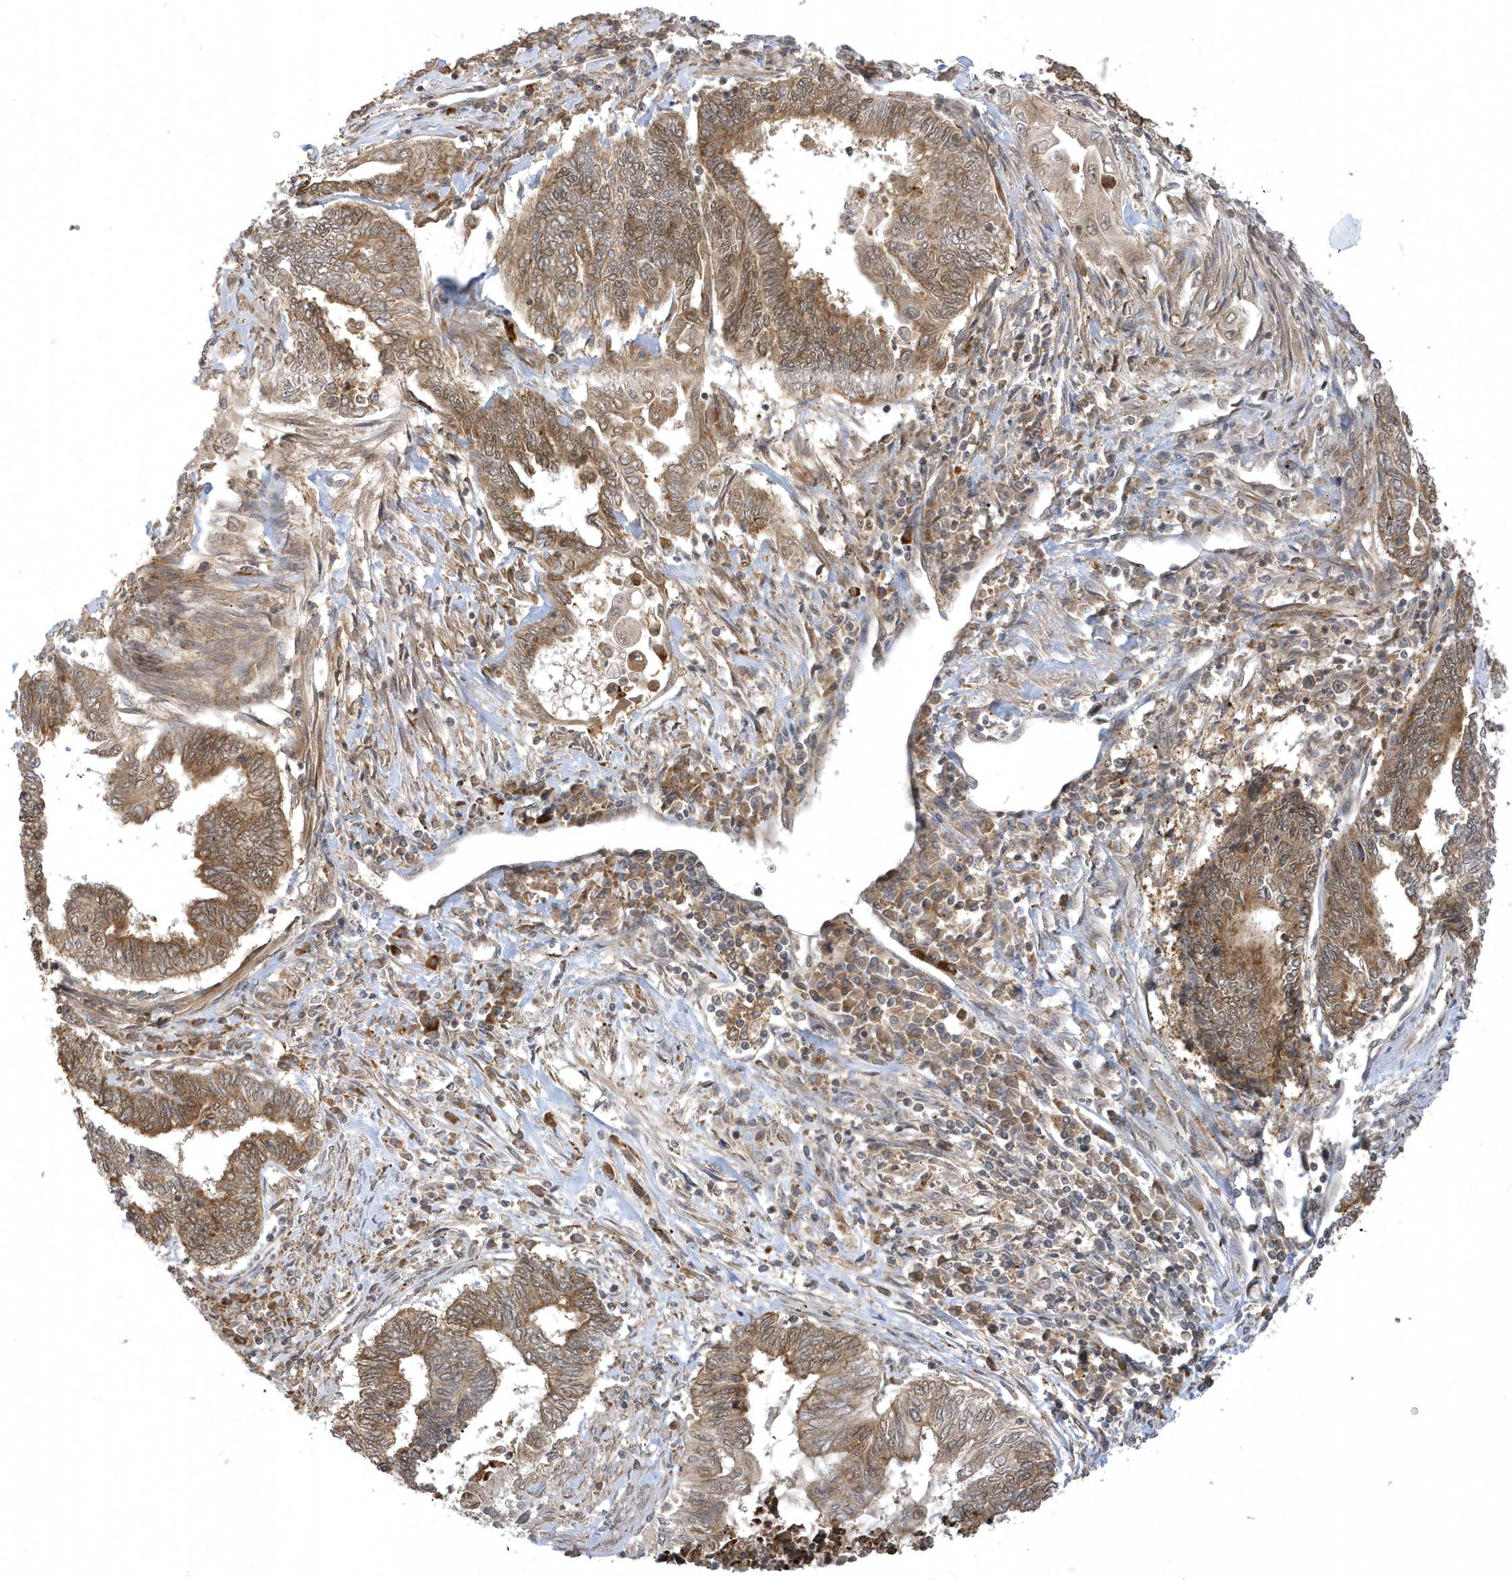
{"staining": {"intensity": "moderate", "quantity": ">75%", "location": "cytoplasmic/membranous"}, "tissue": "endometrial cancer", "cell_type": "Tumor cells", "image_type": "cancer", "snomed": [{"axis": "morphology", "description": "Adenocarcinoma, NOS"}, {"axis": "topography", "description": "Uterus"}, {"axis": "topography", "description": "Endometrium"}], "caption": "A photomicrograph showing moderate cytoplasmic/membranous expression in approximately >75% of tumor cells in endometrial cancer (adenocarcinoma), as visualized by brown immunohistochemical staining.", "gene": "METTL21A", "patient": {"sex": "female", "age": 70}}